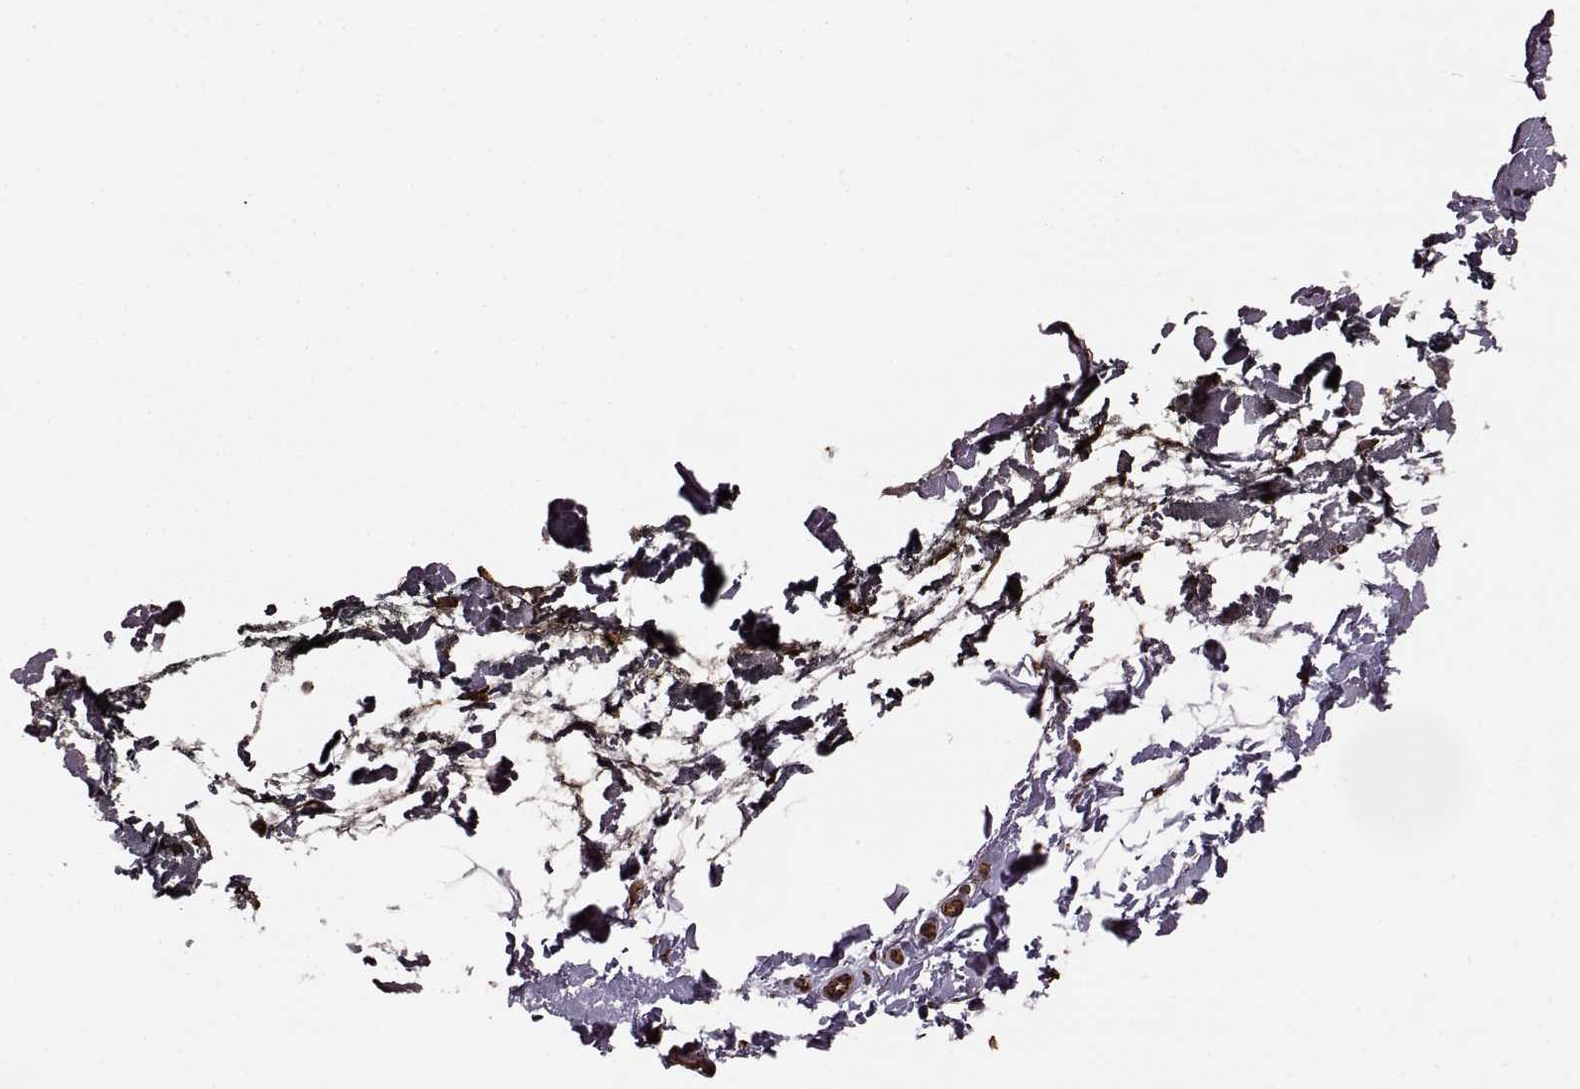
{"staining": {"intensity": "negative", "quantity": "none", "location": "none"}, "tissue": "skin", "cell_type": "Fibroblasts", "image_type": "normal", "snomed": [{"axis": "morphology", "description": "Normal tissue, NOS"}, {"axis": "topography", "description": "Skin"}], "caption": "DAB immunohistochemical staining of normal human skin shows no significant expression in fibroblasts. (Immunohistochemistry, brightfield microscopy, high magnification).", "gene": "NTF3", "patient": {"sex": "female", "age": 34}}